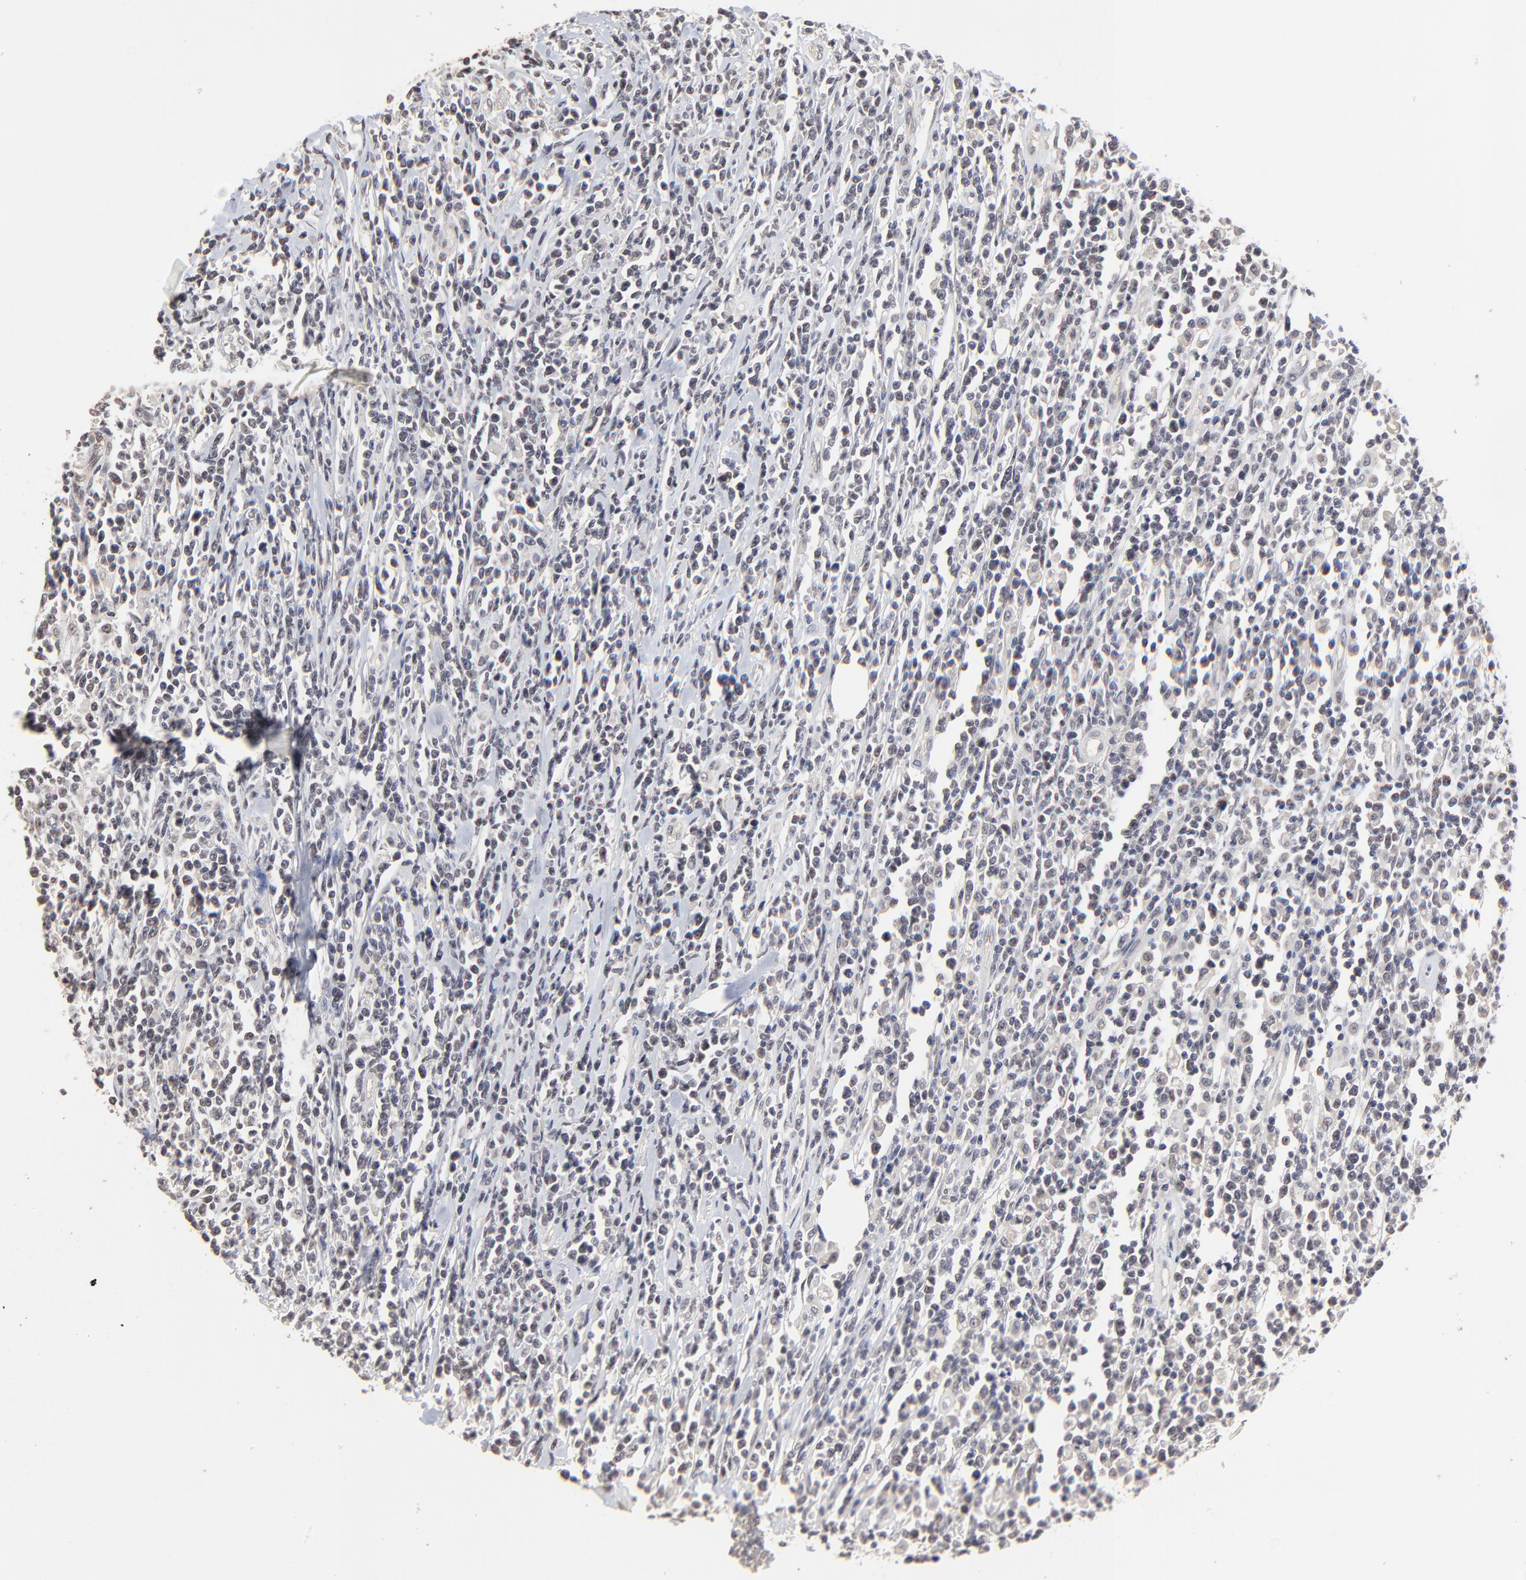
{"staining": {"intensity": "weak", "quantity": "<25%", "location": "nuclear"}, "tissue": "lymphoma", "cell_type": "Tumor cells", "image_type": "cancer", "snomed": [{"axis": "morphology", "description": "Malignant lymphoma, non-Hodgkin's type, High grade"}, {"axis": "topography", "description": "Colon"}], "caption": "This histopathology image is of lymphoma stained with IHC to label a protein in brown with the nuclei are counter-stained blue. There is no positivity in tumor cells.", "gene": "FAM199X", "patient": {"sex": "male", "age": 82}}